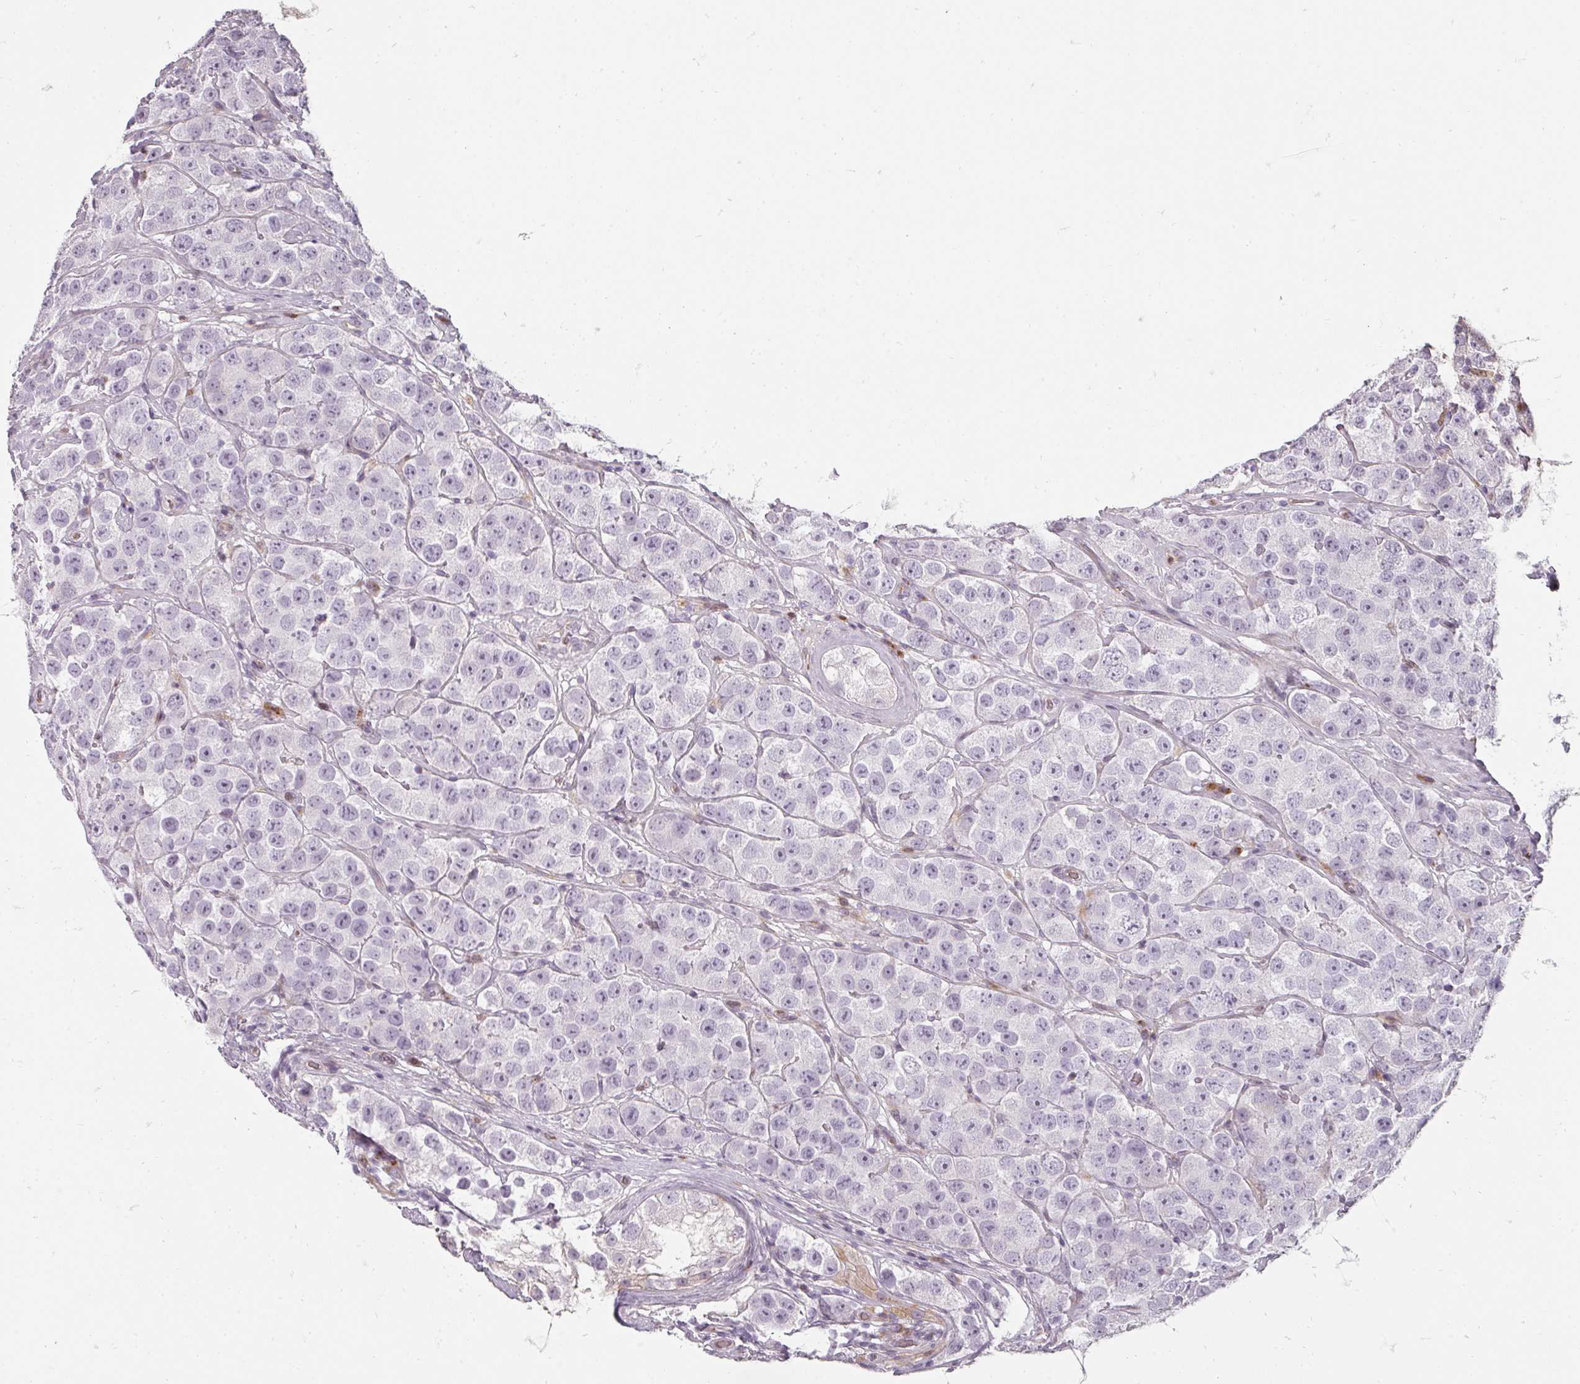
{"staining": {"intensity": "negative", "quantity": "none", "location": "none"}, "tissue": "testis cancer", "cell_type": "Tumor cells", "image_type": "cancer", "snomed": [{"axis": "morphology", "description": "Seminoma, NOS"}, {"axis": "topography", "description": "Testis"}], "caption": "DAB immunohistochemical staining of human testis cancer demonstrates no significant expression in tumor cells.", "gene": "BIK", "patient": {"sex": "male", "age": 28}}